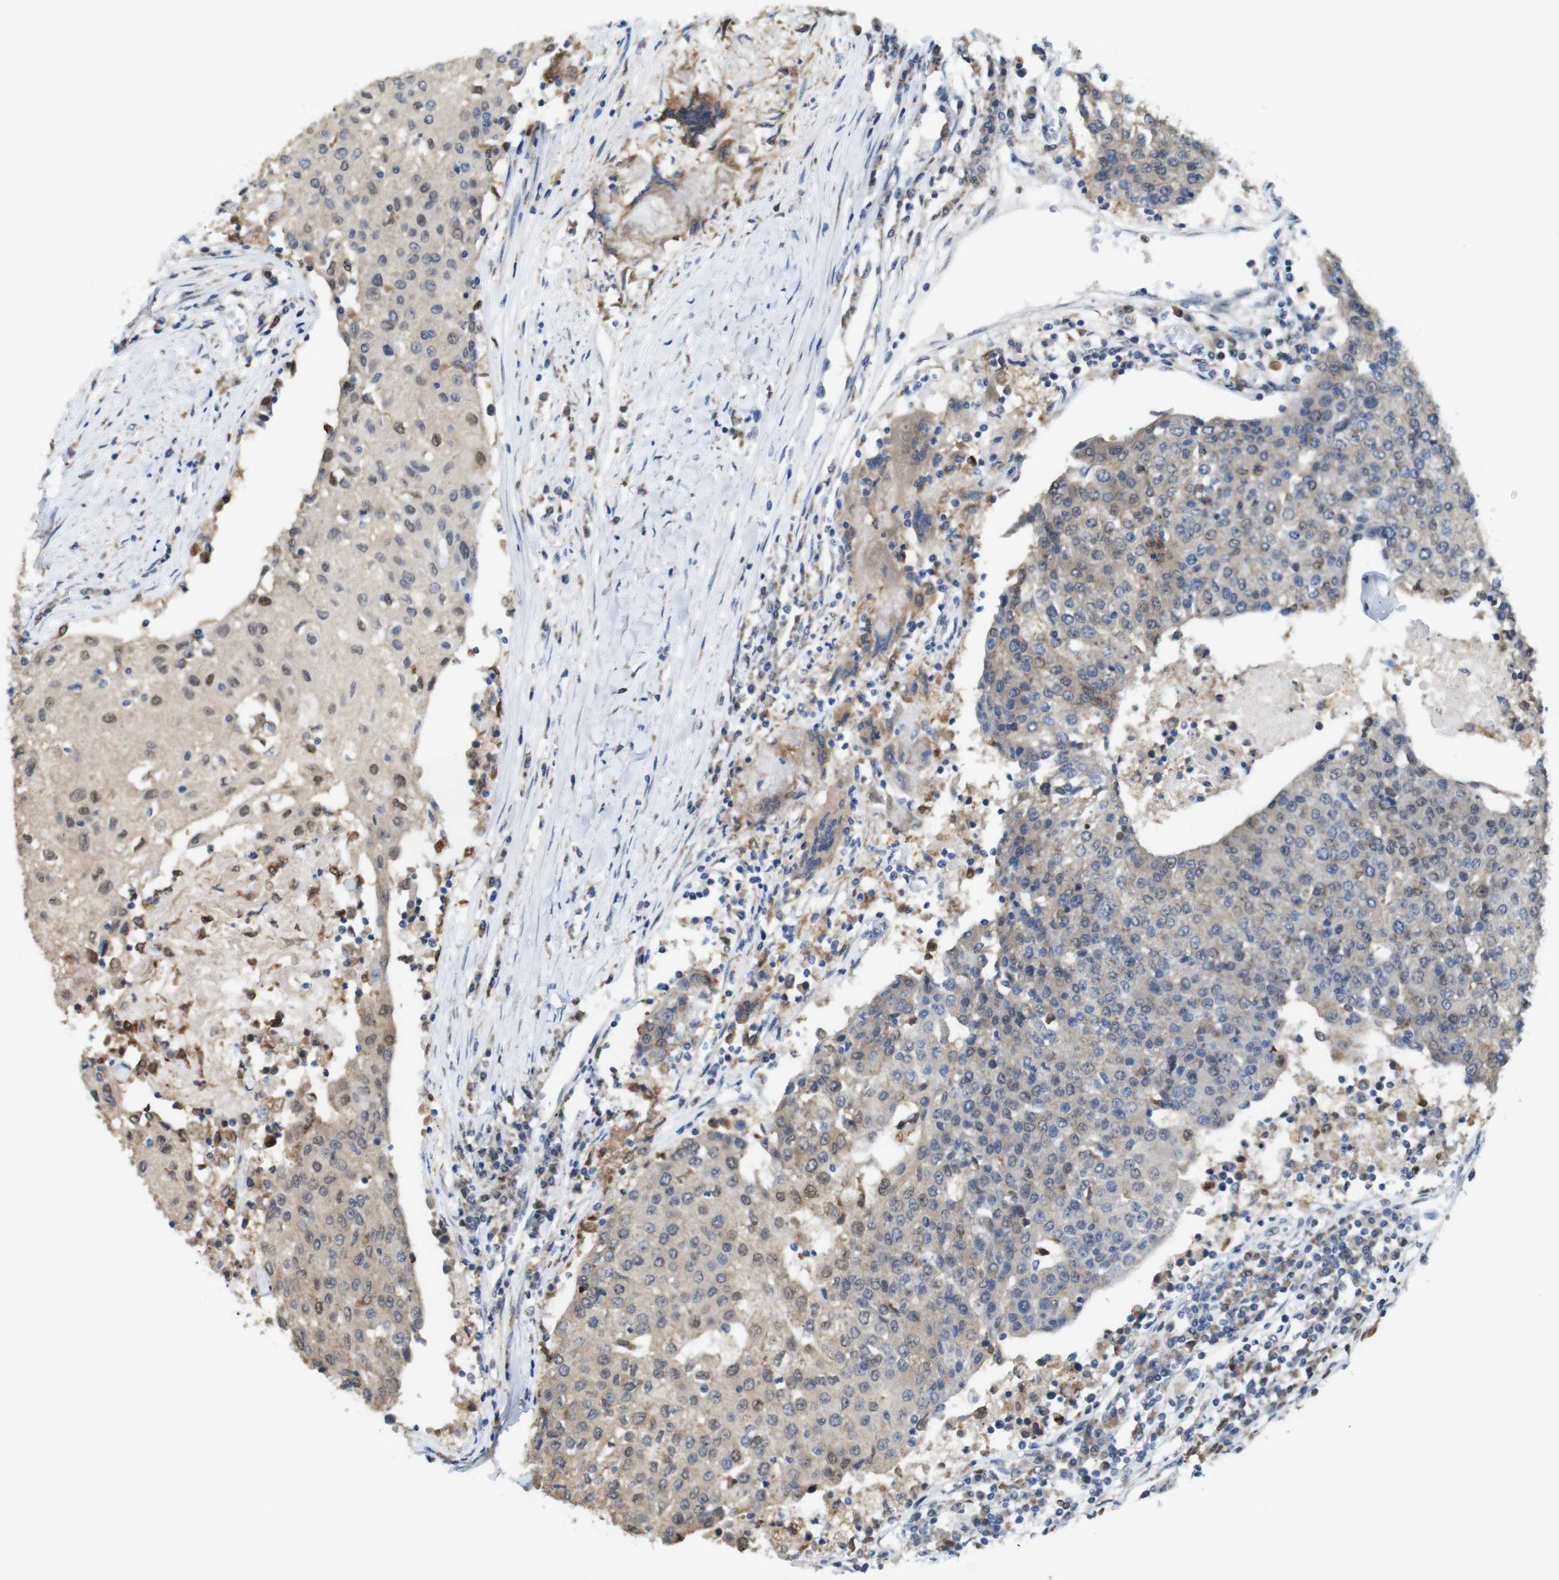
{"staining": {"intensity": "moderate", "quantity": ">75%", "location": "cytoplasmic/membranous,nuclear"}, "tissue": "urothelial cancer", "cell_type": "Tumor cells", "image_type": "cancer", "snomed": [{"axis": "morphology", "description": "Urothelial carcinoma, High grade"}, {"axis": "topography", "description": "Urinary bladder"}], "caption": "A micrograph of urothelial carcinoma (high-grade) stained for a protein shows moderate cytoplasmic/membranous and nuclear brown staining in tumor cells. (IHC, brightfield microscopy, high magnification).", "gene": "PNMA8A", "patient": {"sex": "female", "age": 85}}